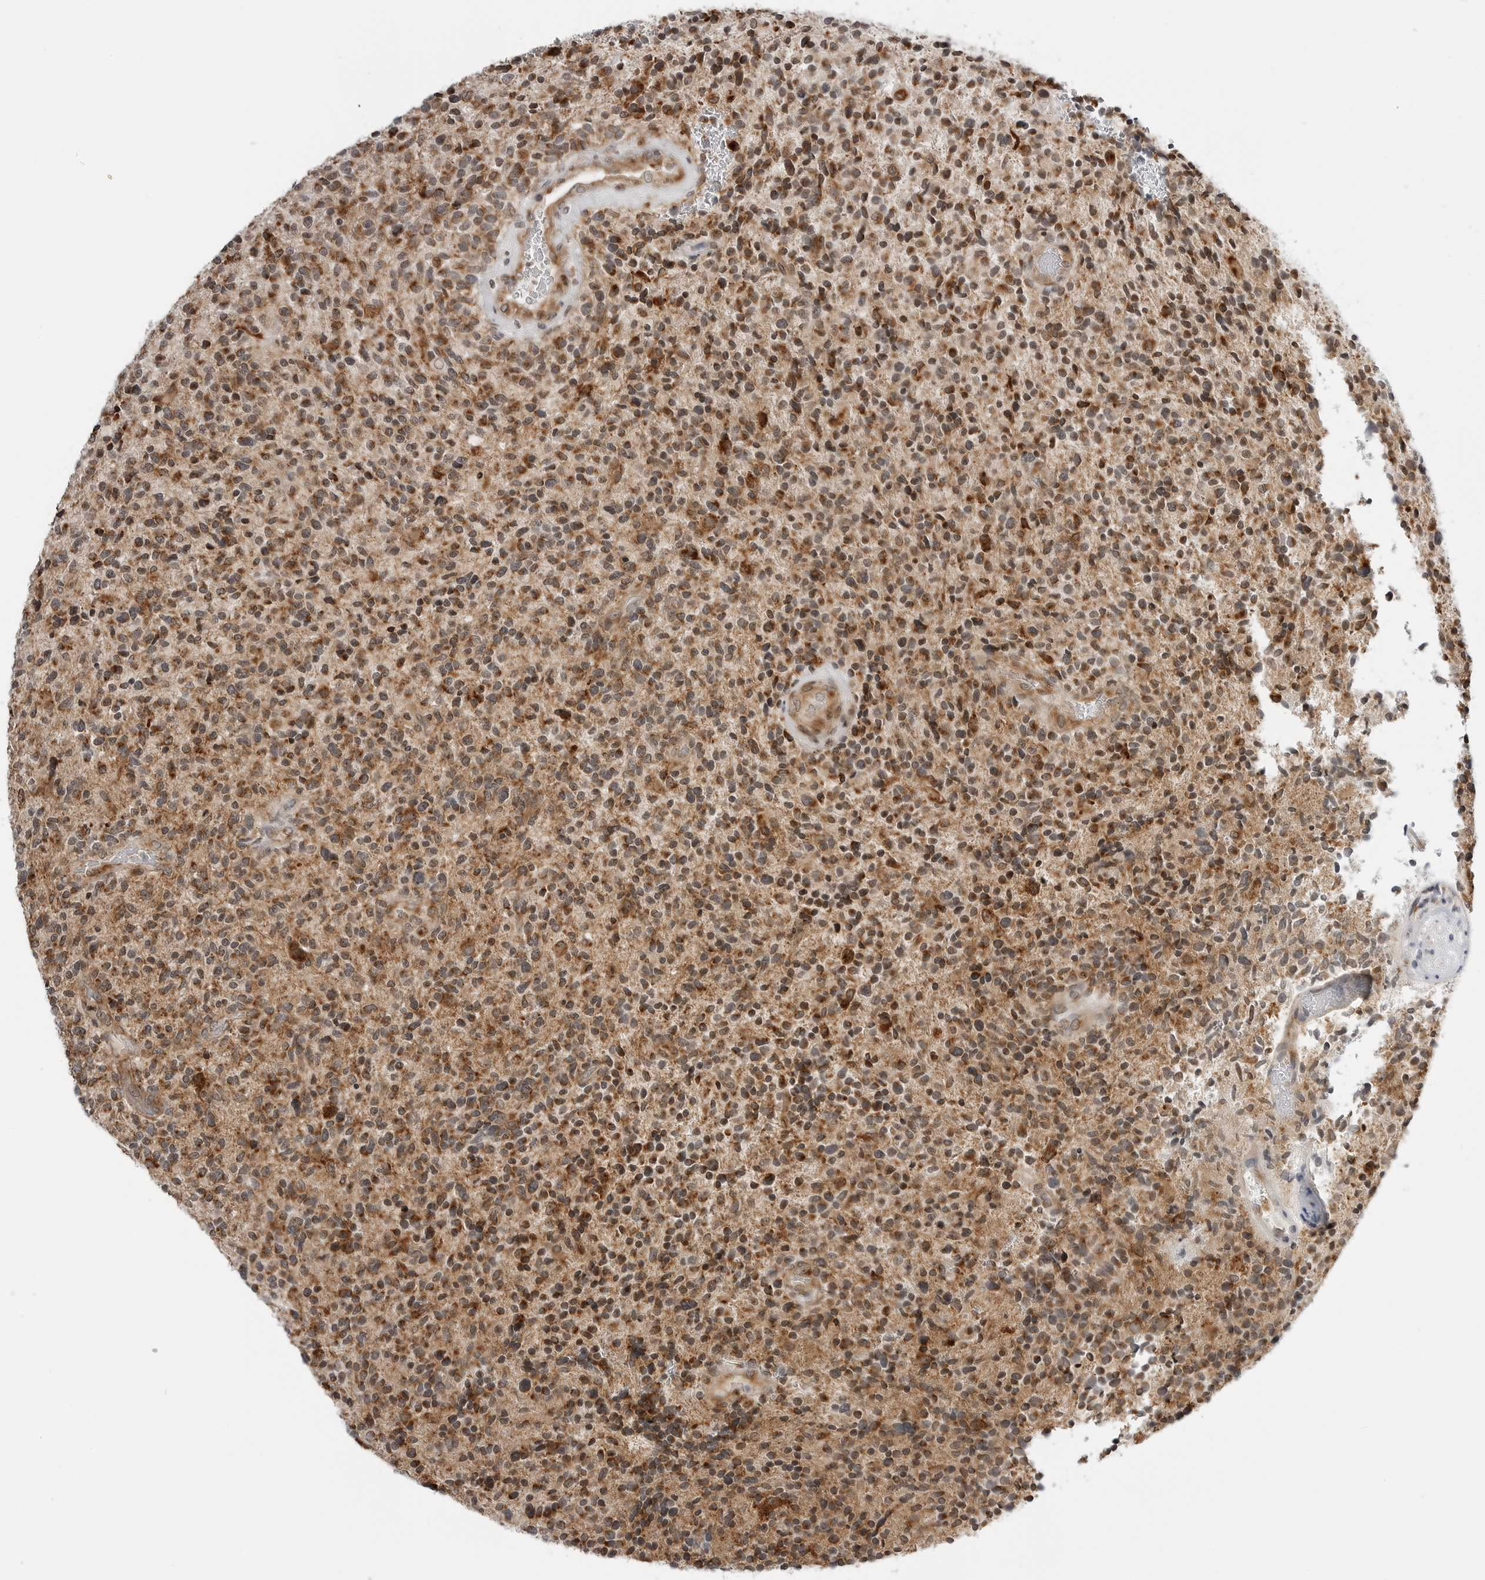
{"staining": {"intensity": "moderate", "quantity": ">75%", "location": "cytoplasmic/membranous"}, "tissue": "glioma", "cell_type": "Tumor cells", "image_type": "cancer", "snomed": [{"axis": "morphology", "description": "Glioma, malignant, High grade"}, {"axis": "topography", "description": "Brain"}], "caption": "Protein staining demonstrates moderate cytoplasmic/membranous staining in about >75% of tumor cells in malignant high-grade glioma. (DAB (3,3'-diaminobenzidine) = brown stain, brightfield microscopy at high magnification).", "gene": "PEX2", "patient": {"sex": "male", "age": 72}}